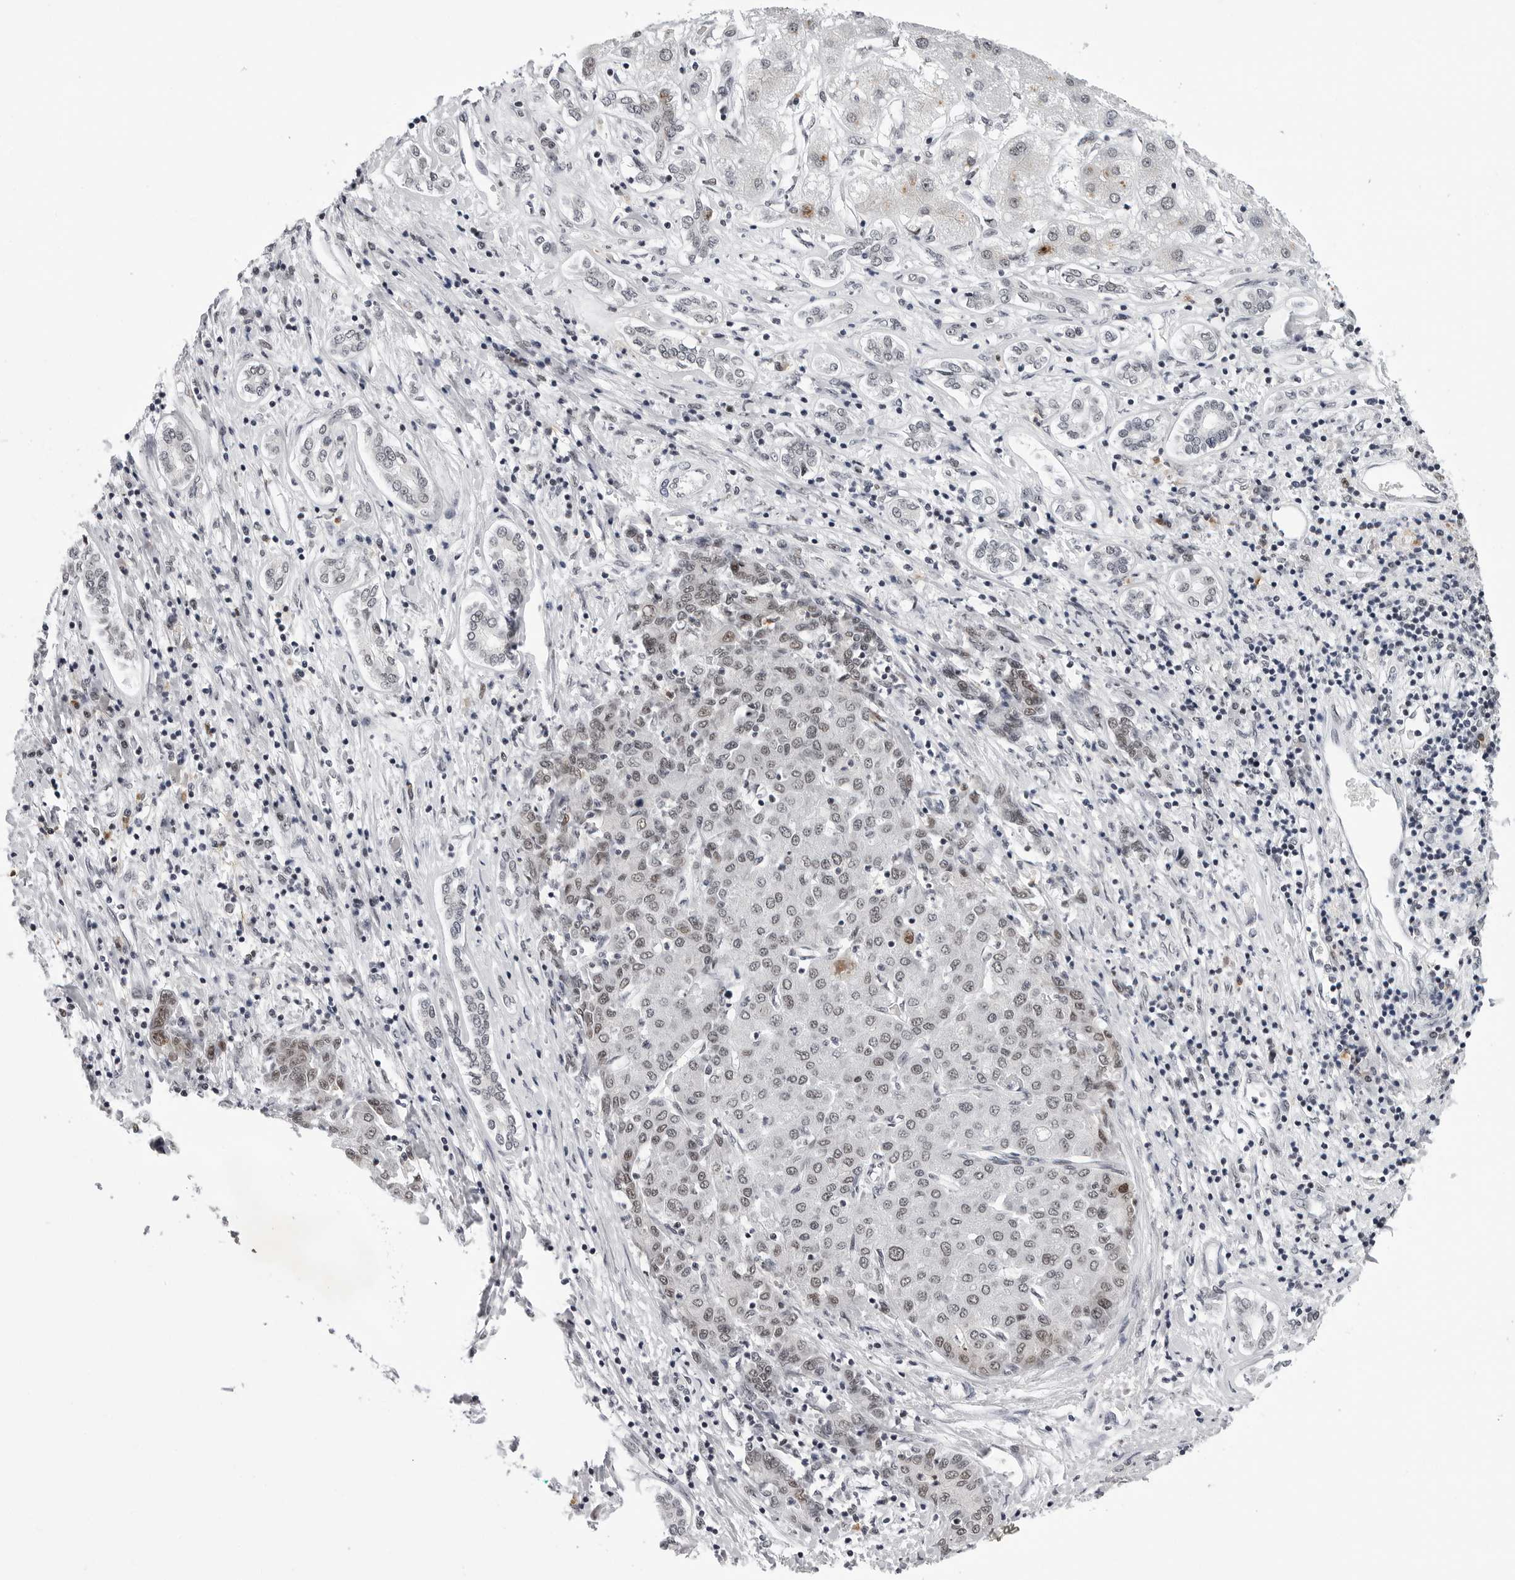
{"staining": {"intensity": "weak", "quantity": ">75%", "location": "nuclear"}, "tissue": "liver cancer", "cell_type": "Tumor cells", "image_type": "cancer", "snomed": [{"axis": "morphology", "description": "Carcinoma, Hepatocellular, NOS"}, {"axis": "topography", "description": "Liver"}], "caption": "This is a histology image of immunohistochemistry (IHC) staining of liver hepatocellular carcinoma, which shows weak expression in the nuclear of tumor cells.", "gene": "SF3B4", "patient": {"sex": "male", "age": 65}}